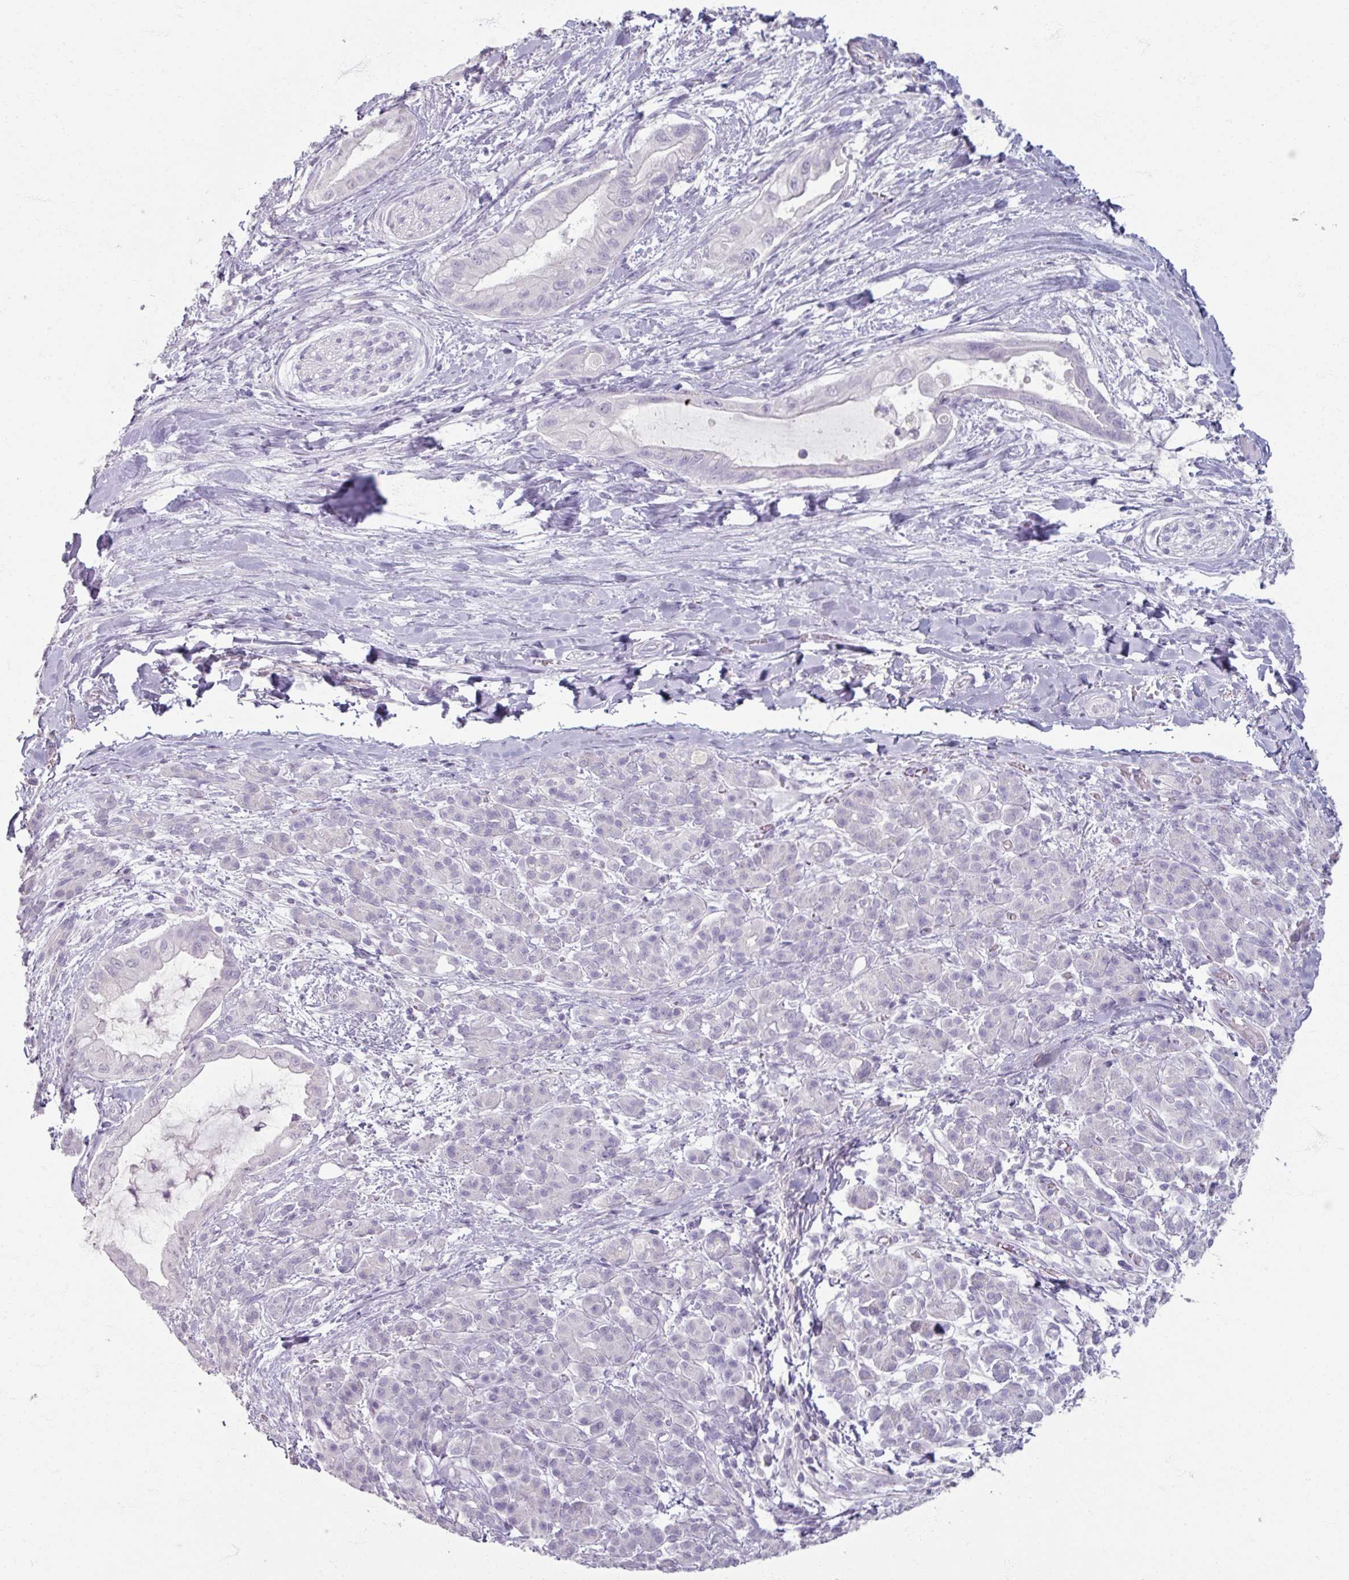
{"staining": {"intensity": "negative", "quantity": "none", "location": "none"}, "tissue": "pancreatic cancer", "cell_type": "Tumor cells", "image_type": "cancer", "snomed": [{"axis": "morphology", "description": "Adenocarcinoma, NOS"}, {"axis": "topography", "description": "Pancreas"}], "caption": "Human pancreatic adenocarcinoma stained for a protein using immunohistochemistry reveals no expression in tumor cells.", "gene": "TG", "patient": {"sex": "male", "age": 48}}